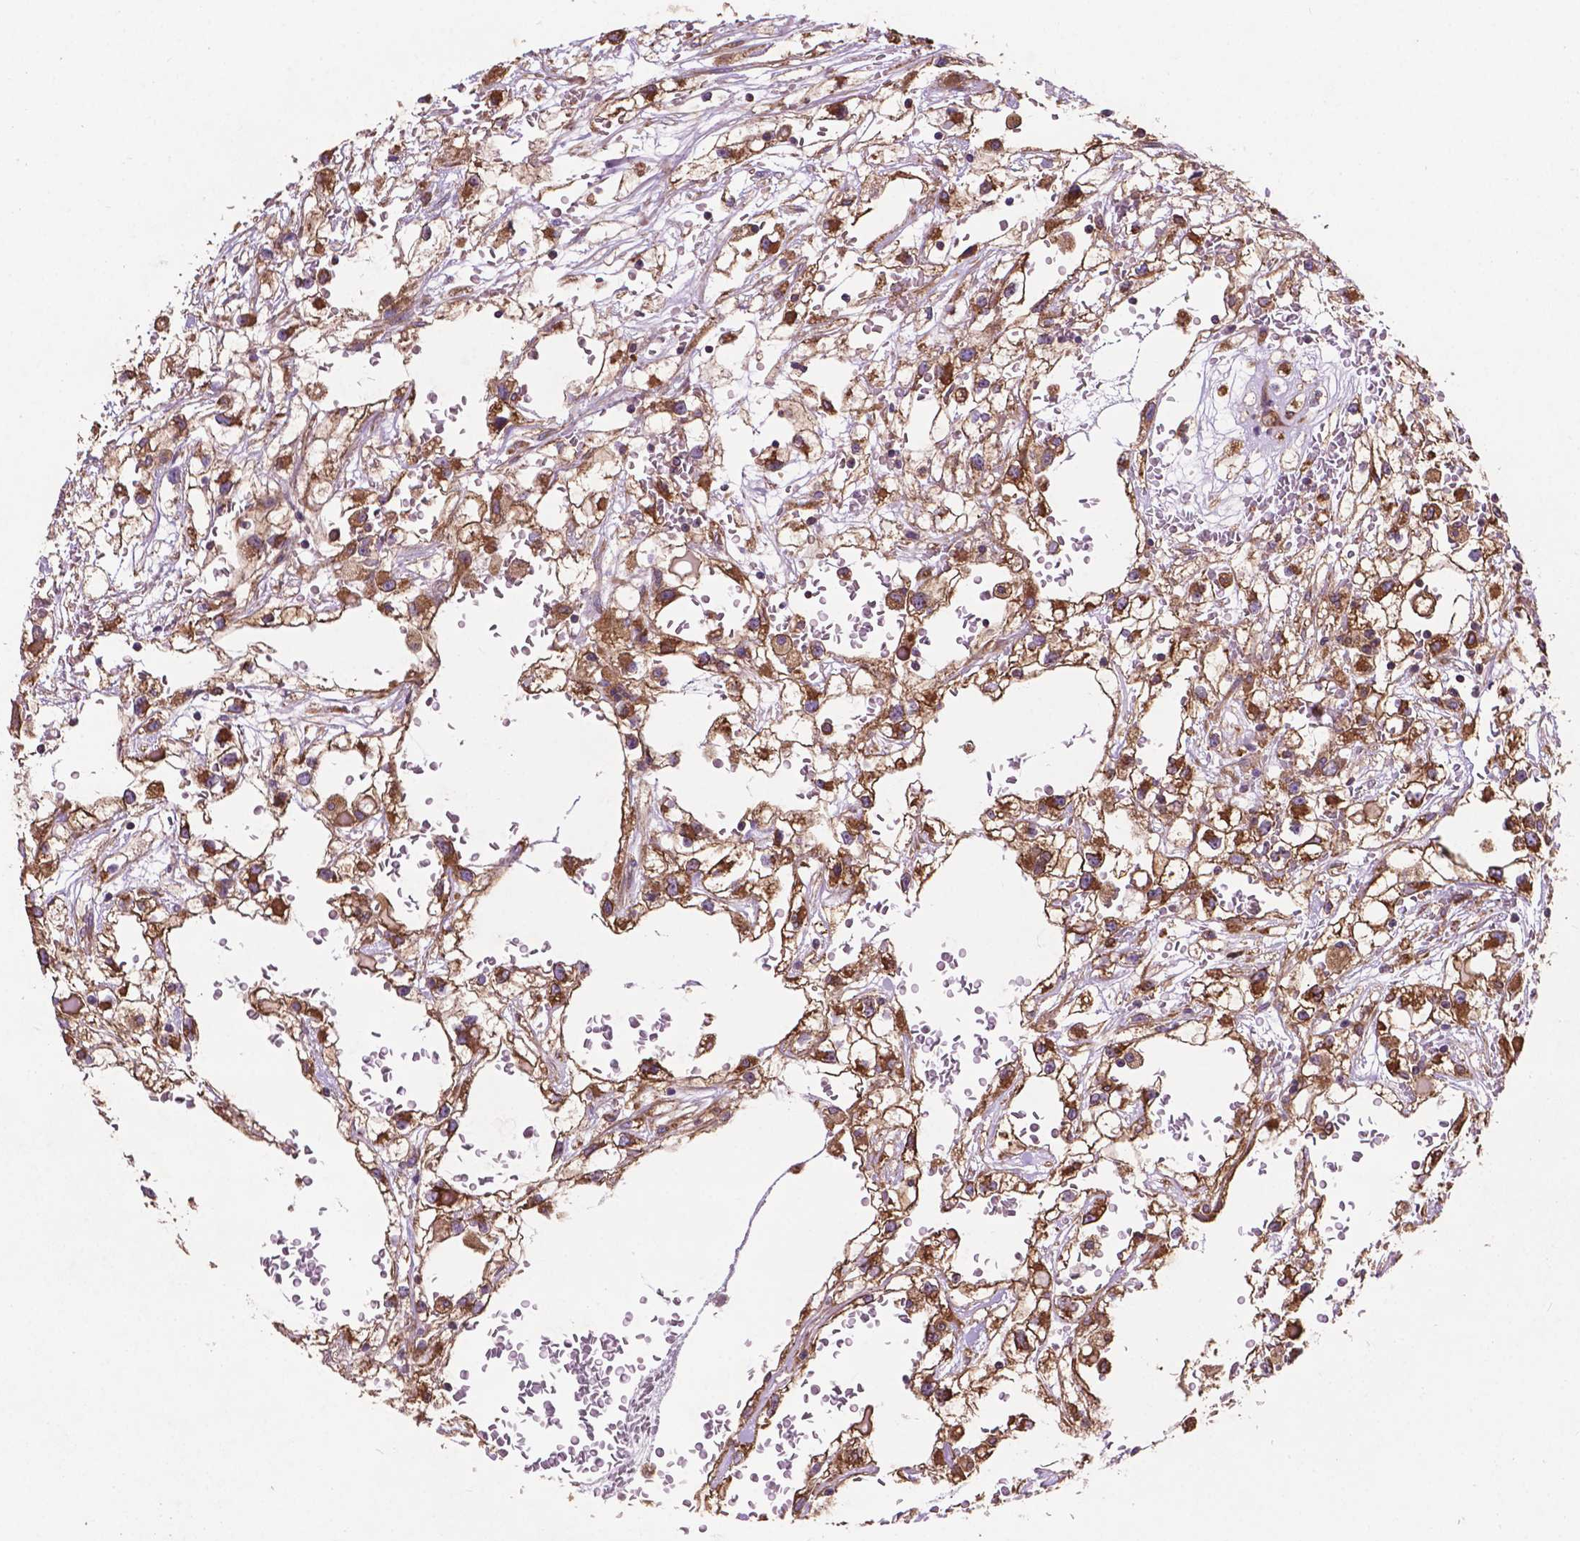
{"staining": {"intensity": "moderate", "quantity": ">75%", "location": "cytoplasmic/membranous"}, "tissue": "renal cancer", "cell_type": "Tumor cells", "image_type": "cancer", "snomed": [{"axis": "morphology", "description": "Adenocarcinoma, NOS"}, {"axis": "topography", "description": "Kidney"}], "caption": "Immunohistochemical staining of renal cancer shows medium levels of moderate cytoplasmic/membranous staining in about >75% of tumor cells.", "gene": "CCDC71L", "patient": {"sex": "male", "age": 59}}